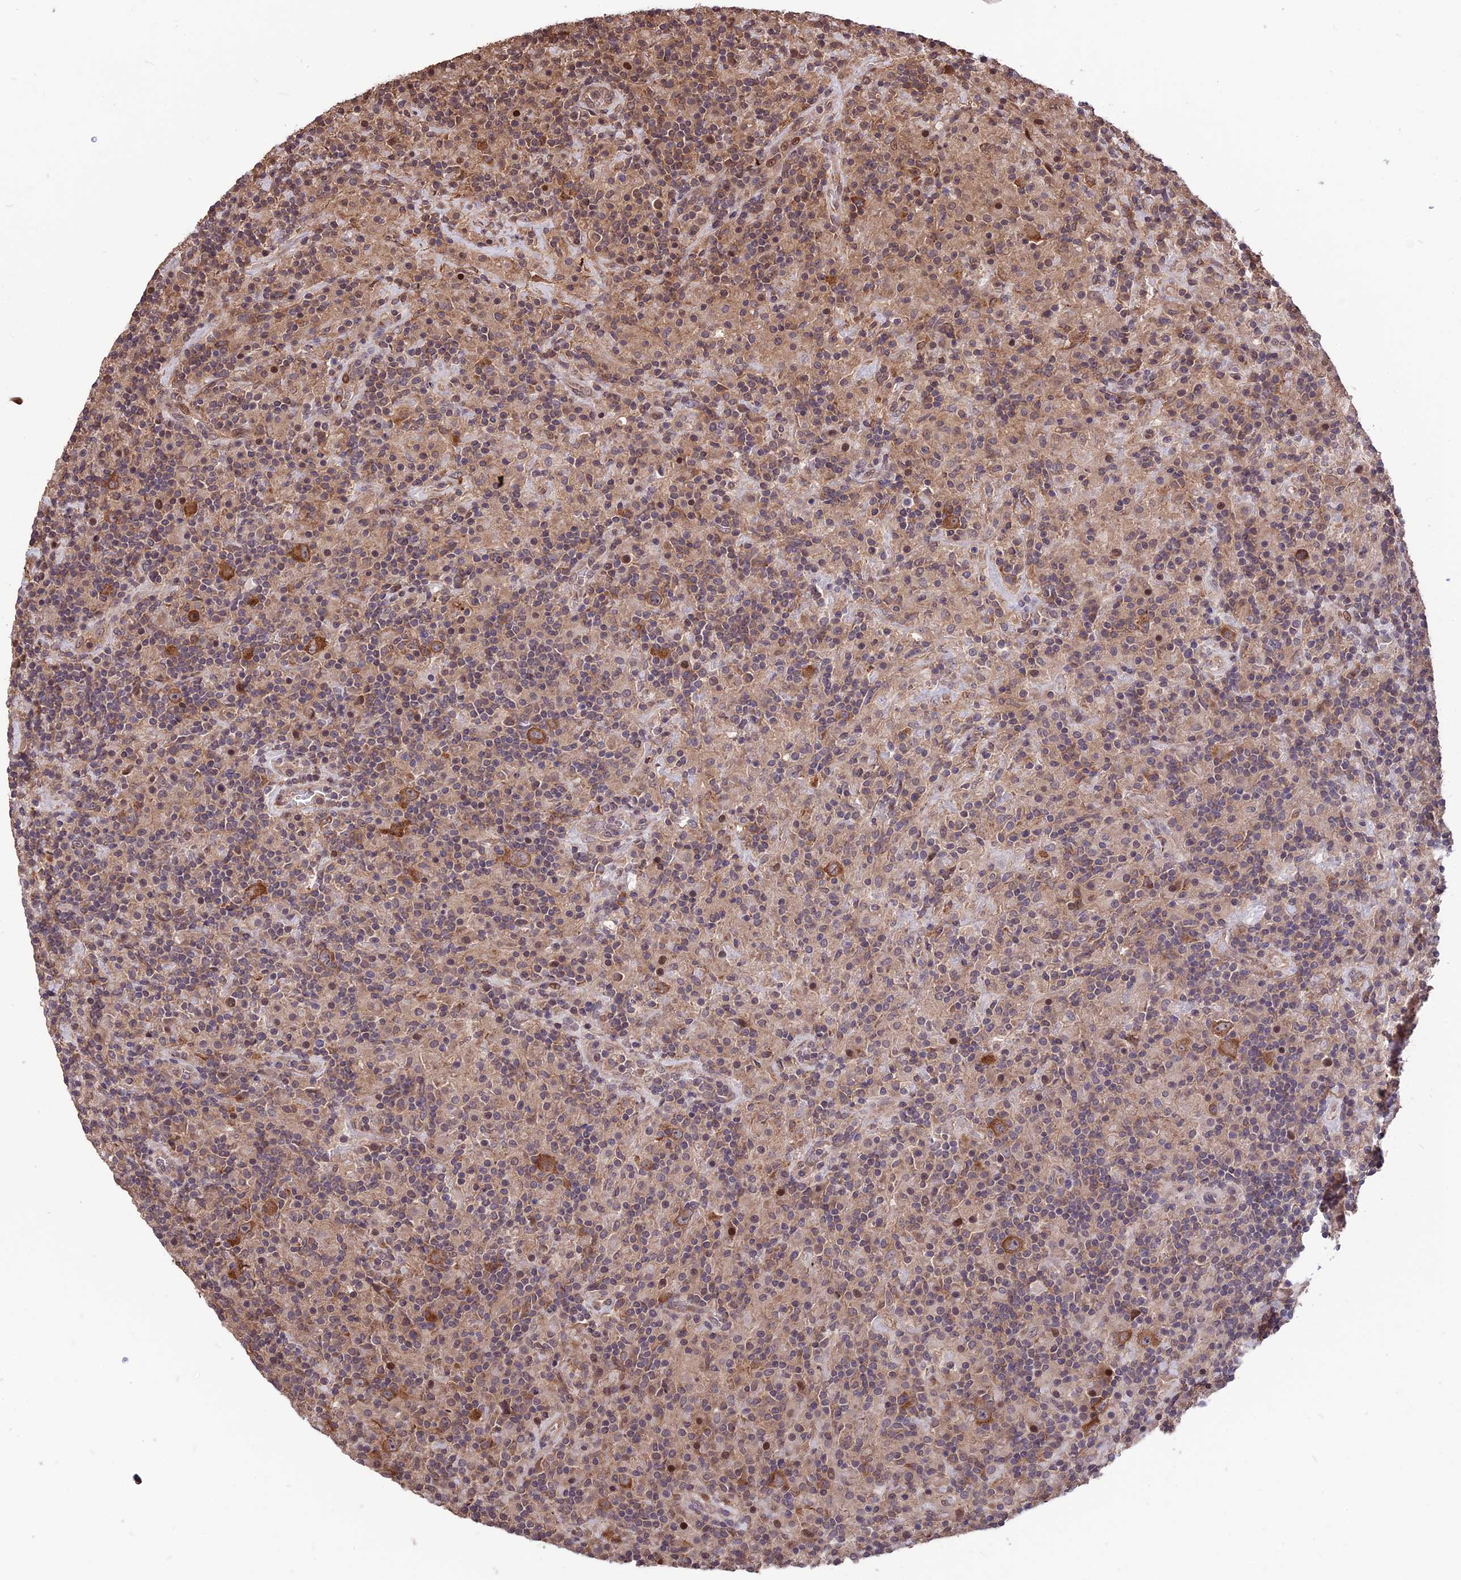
{"staining": {"intensity": "moderate", "quantity": ">75%", "location": "cytoplasmic/membranous"}, "tissue": "lymphoma", "cell_type": "Tumor cells", "image_type": "cancer", "snomed": [{"axis": "morphology", "description": "Hodgkin's disease, NOS"}, {"axis": "topography", "description": "Lymph node"}], "caption": "Lymphoma was stained to show a protein in brown. There is medium levels of moderate cytoplasmic/membranous positivity in about >75% of tumor cells. (DAB IHC with brightfield microscopy, high magnification).", "gene": "ZNF598", "patient": {"sex": "male", "age": 70}}